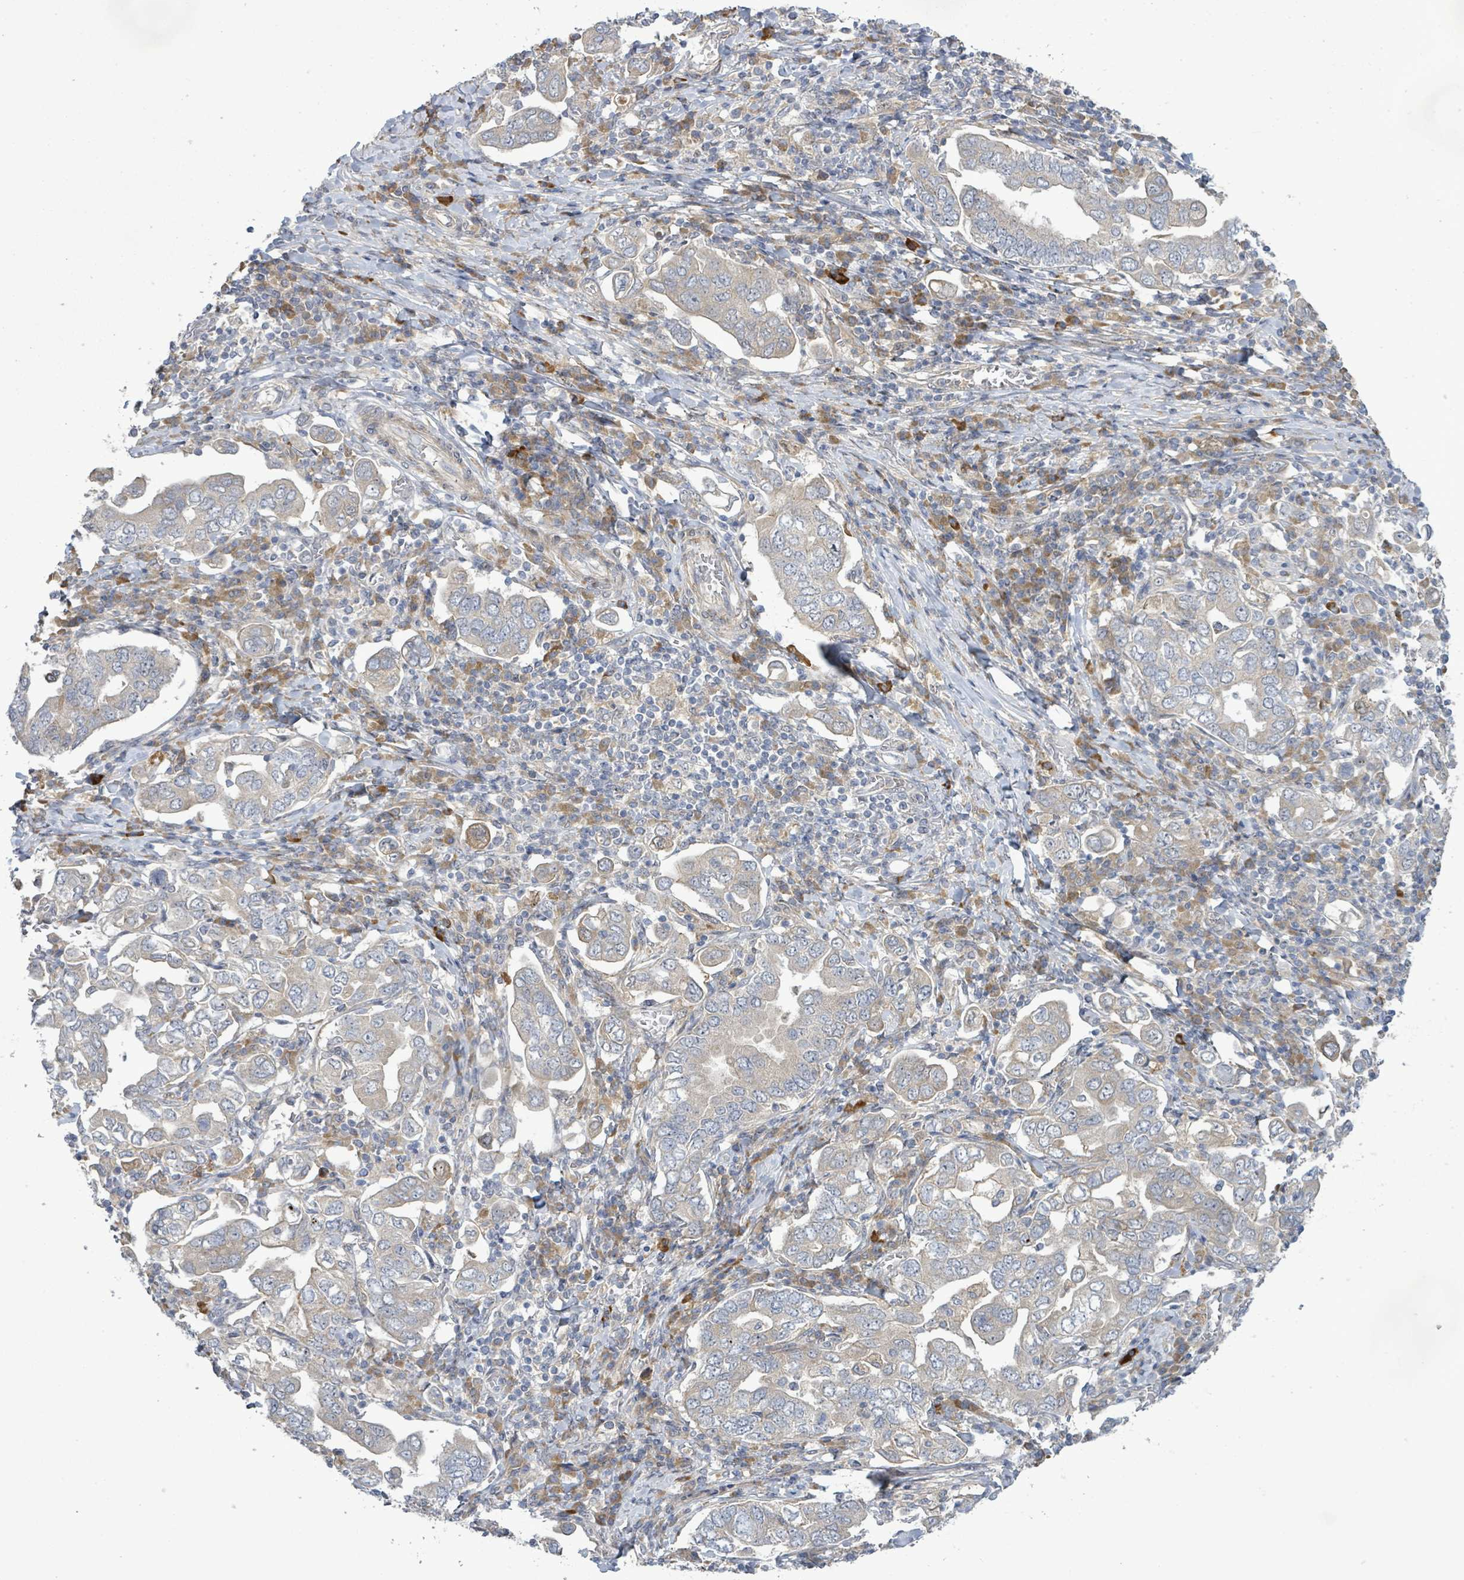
{"staining": {"intensity": "negative", "quantity": "none", "location": "none"}, "tissue": "stomach cancer", "cell_type": "Tumor cells", "image_type": "cancer", "snomed": [{"axis": "morphology", "description": "Adenocarcinoma, NOS"}, {"axis": "topography", "description": "Stomach, upper"}, {"axis": "topography", "description": "Stomach"}], "caption": "Stomach cancer (adenocarcinoma) was stained to show a protein in brown. There is no significant expression in tumor cells.", "gene": "SLIT3", "patient": {"sex": "male", "age": 62}}